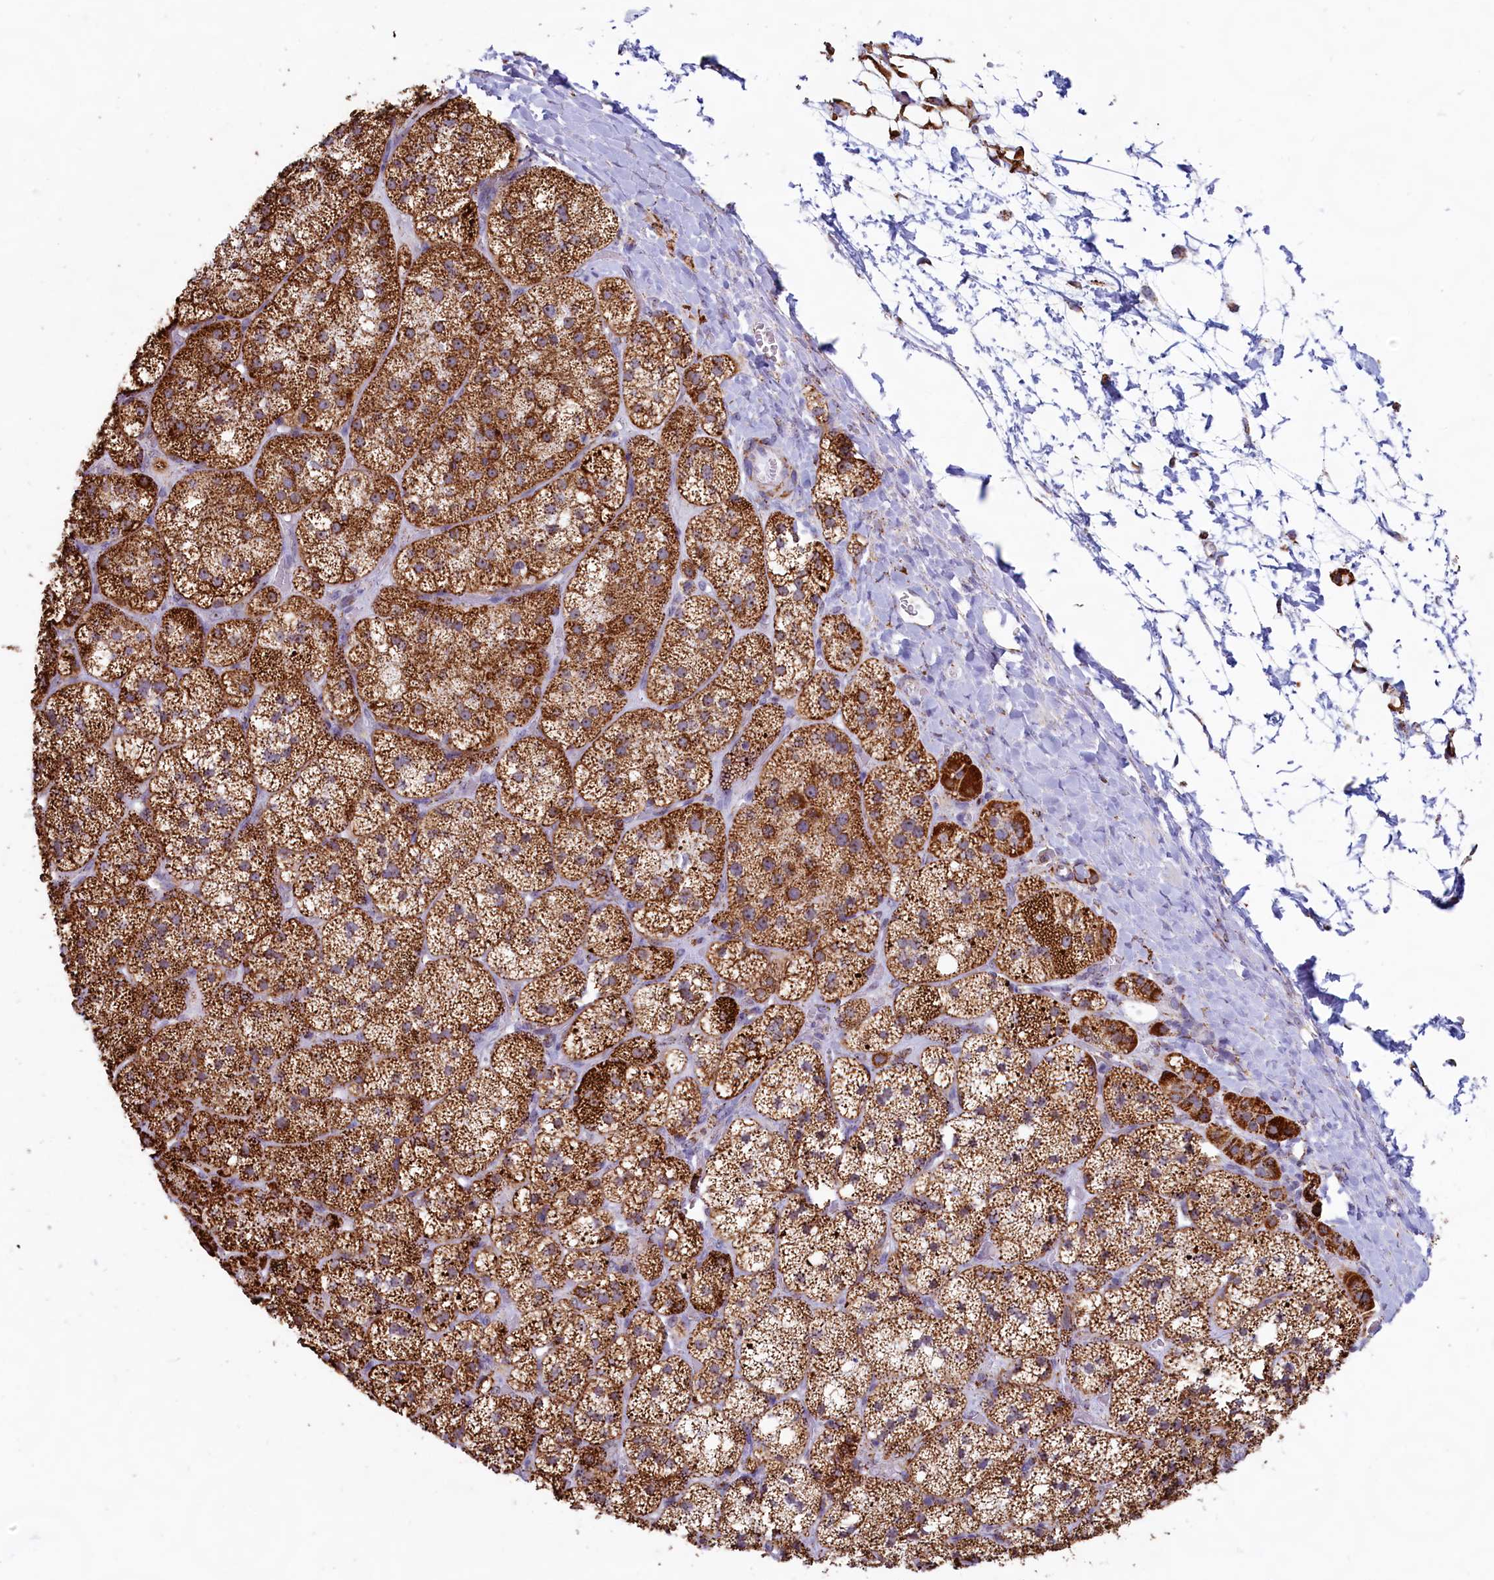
{"staining": {"intensity": "strong", "quantity": ">75%", "location": "cytoplasmic/membranous"}, "tissue": "adrenal gland", "cell_type": "Glandular cells", "image_type": "normal", "snomed": [{"axis": "morphology", "description": "Normal tissue, NOS"}, {"axis": "topography", "description": "Adrenal gland"}], "caption": "Human adrenal gland stained with a brown dye exhibits strong cytoplasmic/membranous positive positivity in approximately >75% of glandular cells.", "gene": "C1D", "patient": {"sex": "male", "age": 61}}